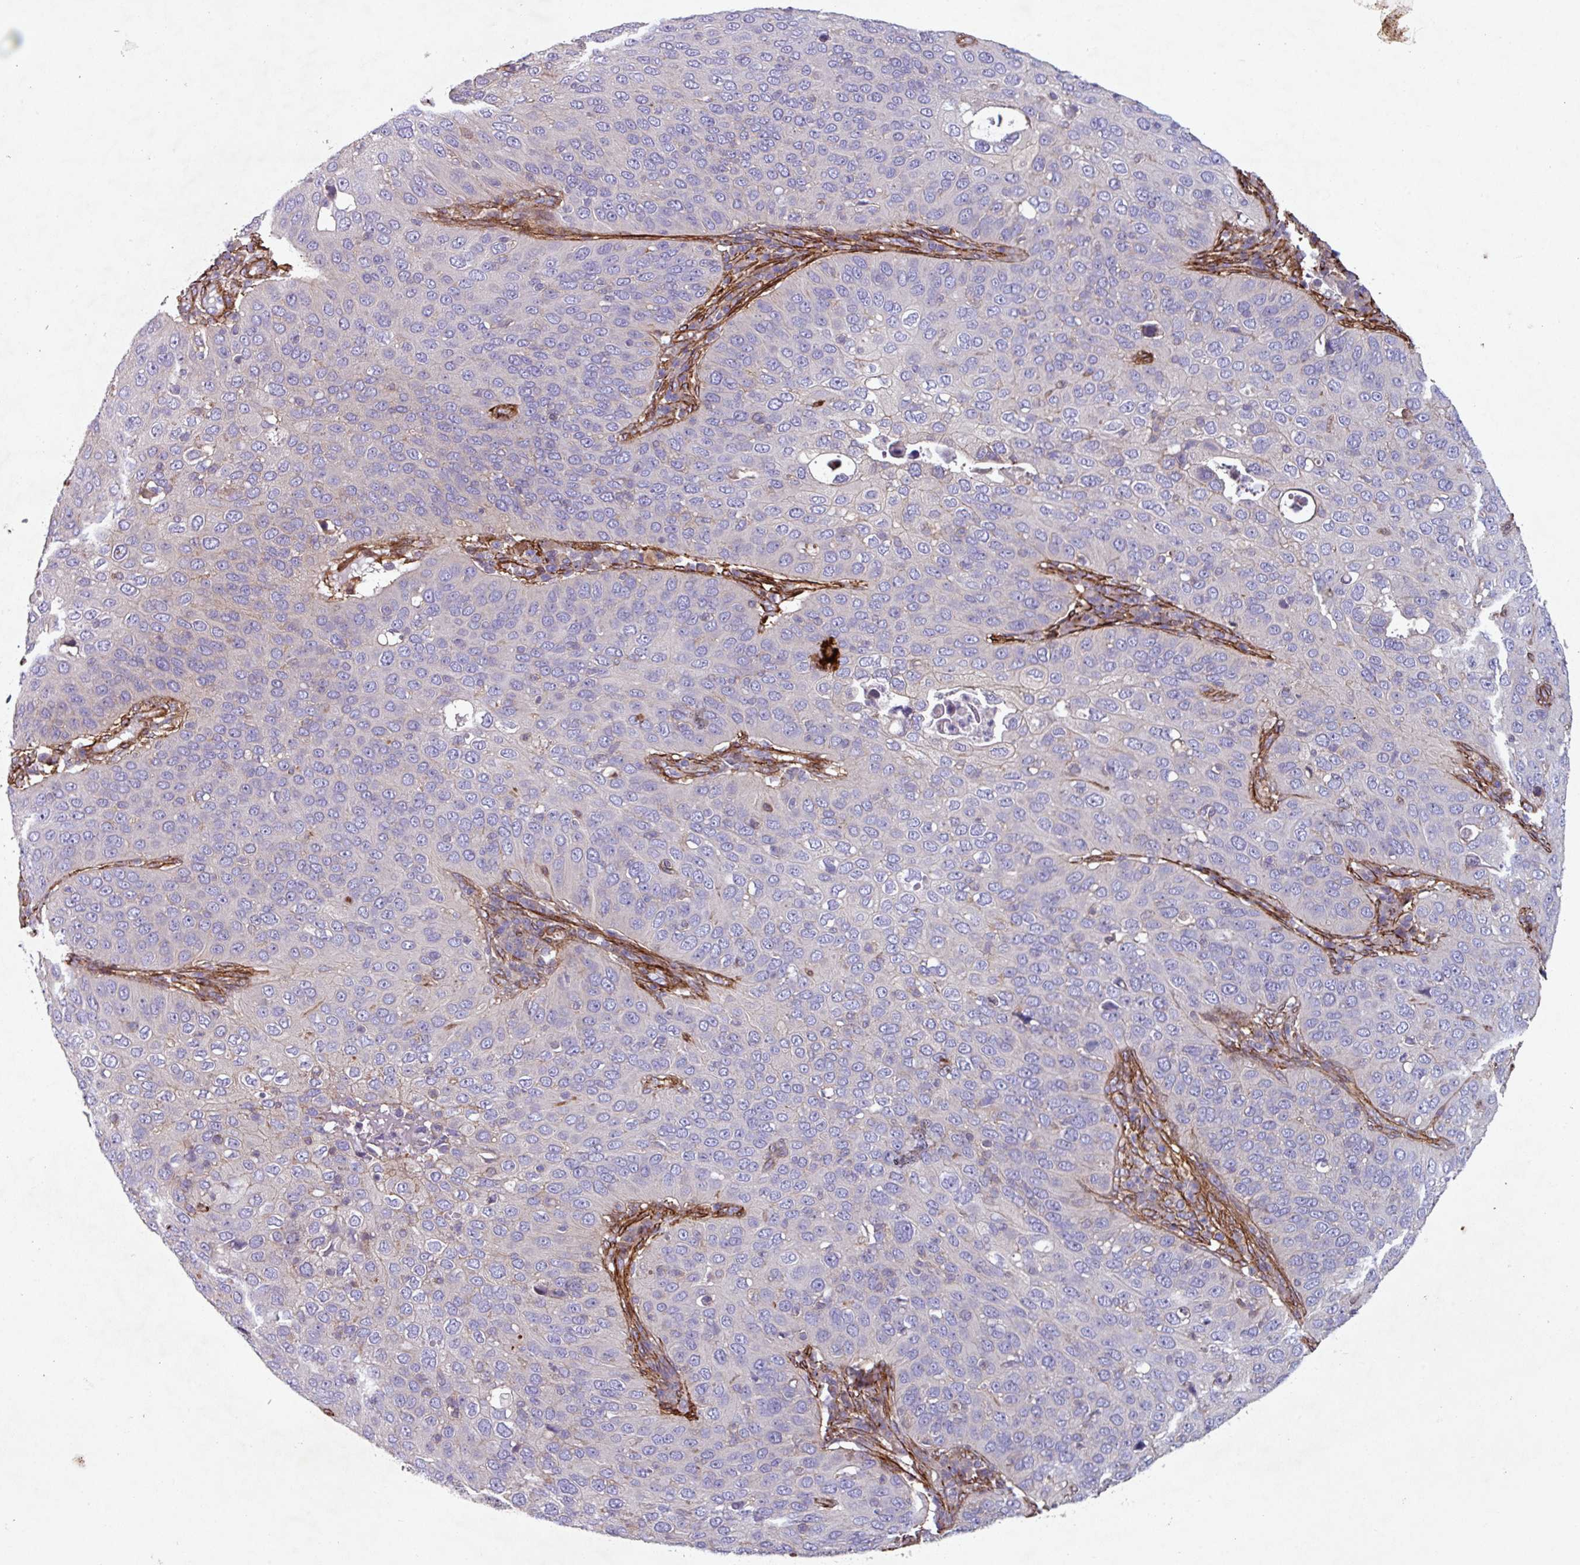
{"staining": {"intensity": "negative", "quantity": "none", "location": "none"}, "tissue": "cervical cancer", "cell_type": "Tumor cells", "image_type": "cancer", "snomed": [{"axis": "morphology", "description": "Squamous cell carcinoma, NOS"}, {"axis": "topography", "description": "Cervix"}], "caption": "A high-resolution micrograph shows IHC staining of squamous cell carcinoma (cervical), which shows no significant positivity in tumor cells.", "gene": "ATP2C2", "patient": {"sex": "female", "age": 36}}